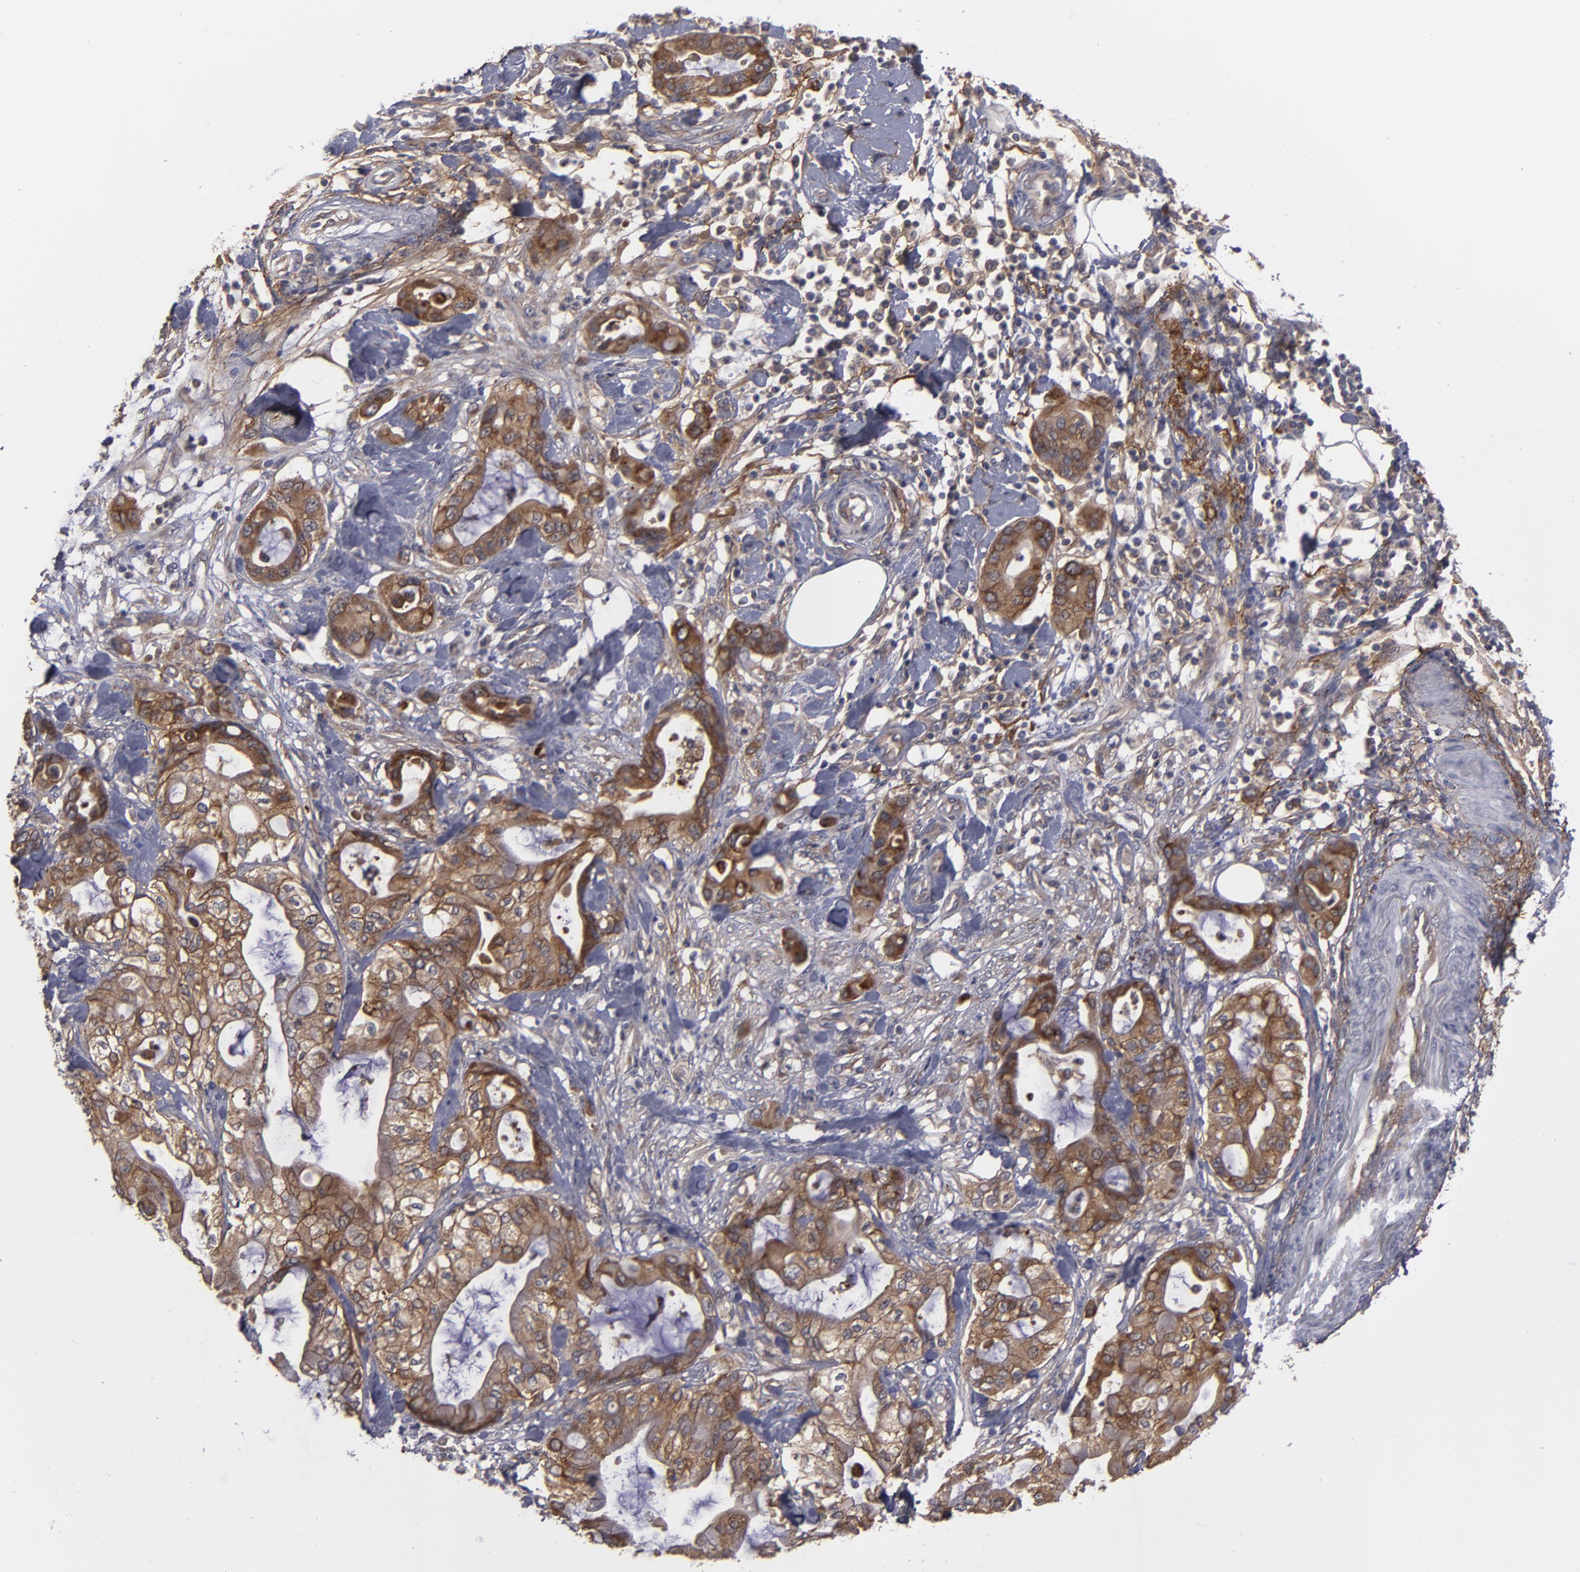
{"staining": {"intensity": "moderate", "quantity": ">75%", "location": "cytoplasmic/membranous"}, "tissue": "pancreatic cancer", "cell_type": "Tumor cells", "image_type": "cancer", "snomed": [{"axis": "morphology", "description": "Adenocarcinoma, NOS"}, {"axis": "morphology", "description": "Adenocarcinoma, metastatic, NOS"}, {"axis": "topography", "description": "Lymph node"}, {"axis": "topography", "description": "Pancreas"}, {"axis": "topography", "description": "Duodenum"}], "caption": "High-power microscopy captured an immunohistochemistry (IHC) image of adenocarcinoma (pancreatic), revealing moderate cytoplasmic/membranous expression in approximately >75% of tumor cells. (DAB IHC, brown staining for protein, blue staining for nuclei).", "gene": "BMP6", "patient": {"sex": "female", "age": 64}}